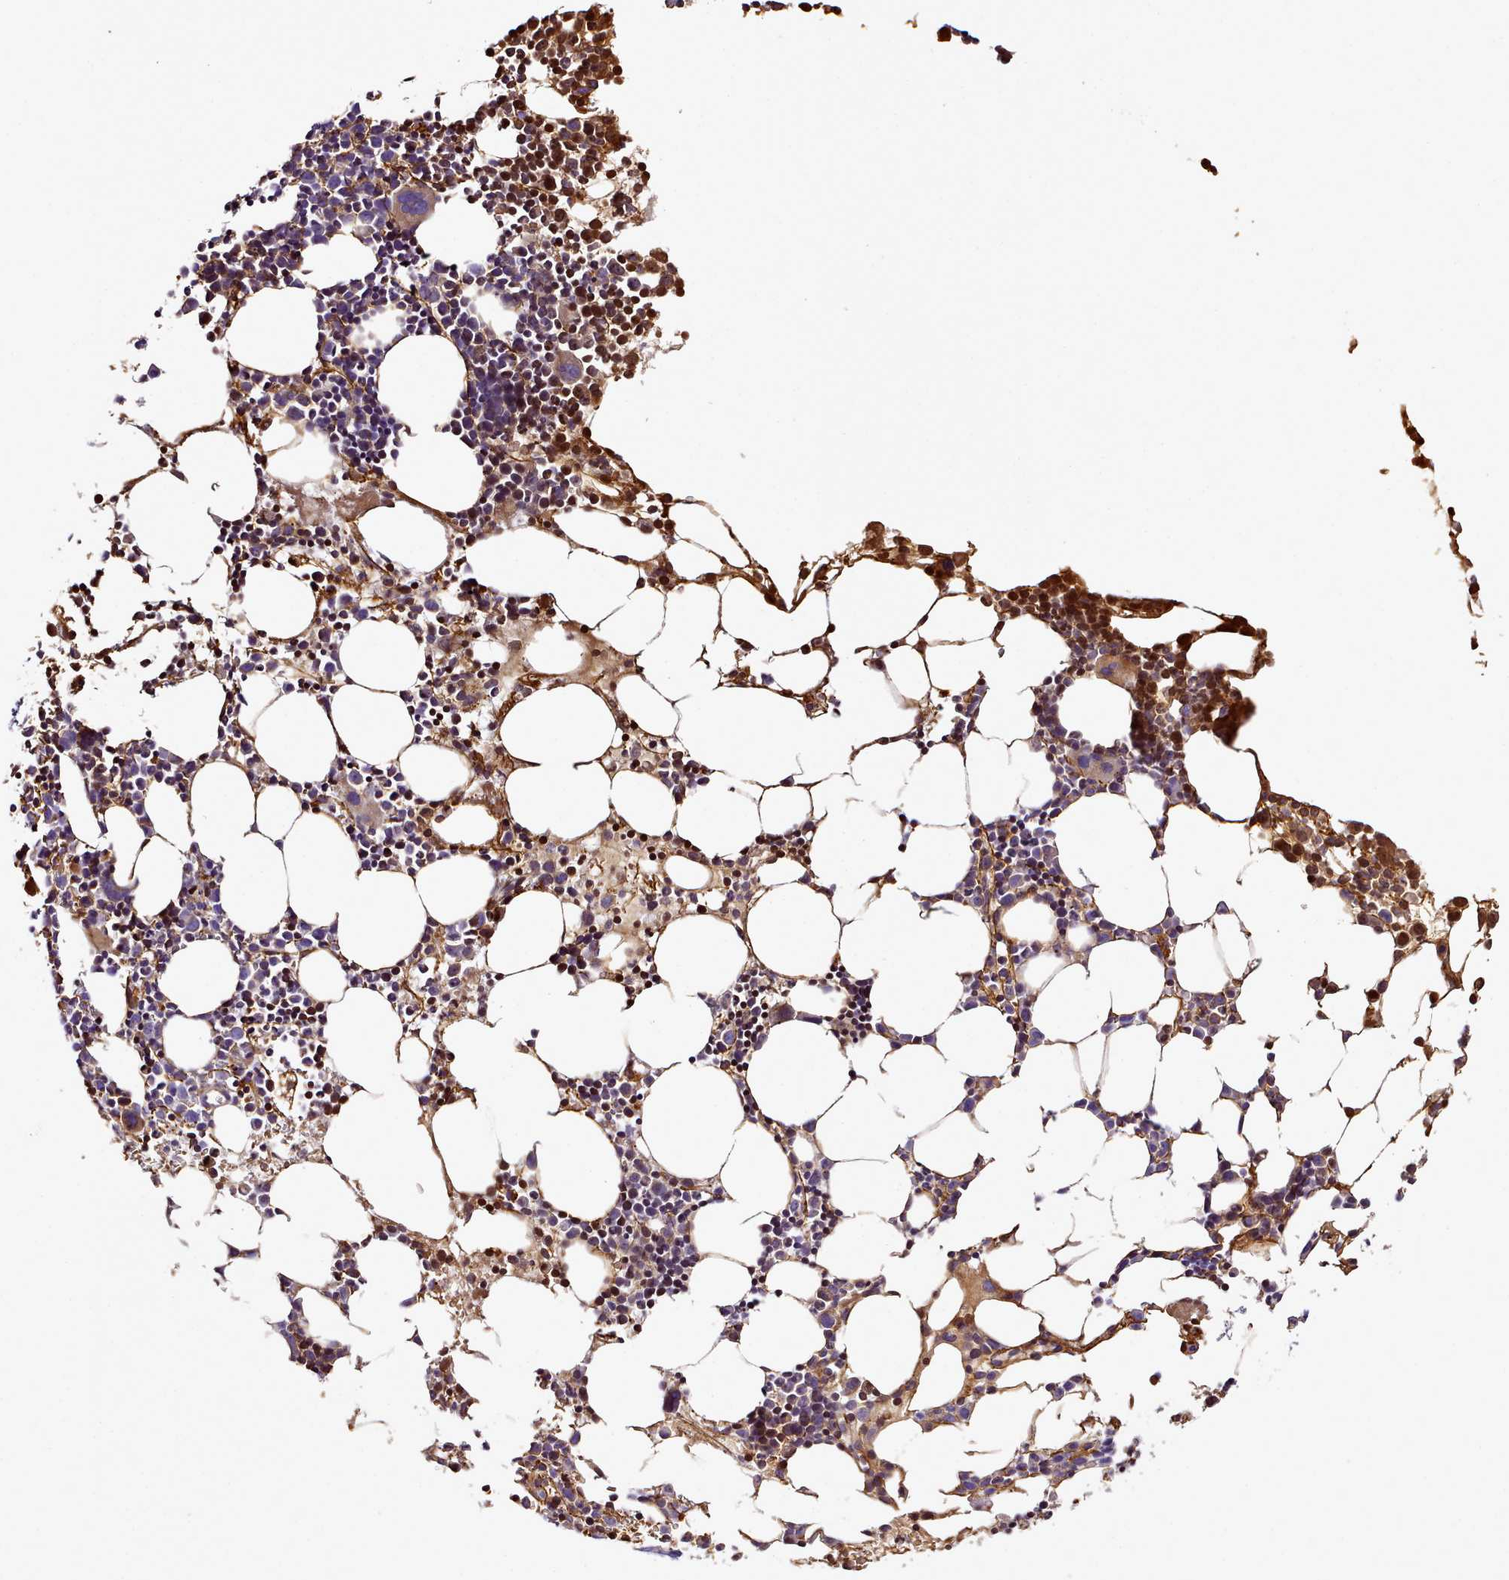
{"staining": {"intensity": "strong", "quantity": "<25%", "location": "cytoplasmic/membranous"}, "tissue": "bone marrow", "cell_type": "Hematopoietic cells", "image_type": "normal", "snomed": [{"axis": "morphology", "description": "Normal tissue, NOS"}, {"axis": "topography", "description": "Bone marrow"}], "caption": "DAB (3,3'-diaminobenzidine) immunohistochemical staining of unremarkable human bone marrow displays strong cytoplasmic/membranous protein staining in about <25% of hematopoietic cells.", "gene": "NBPF10", "patient": {"sex": "female", "age": 89}}